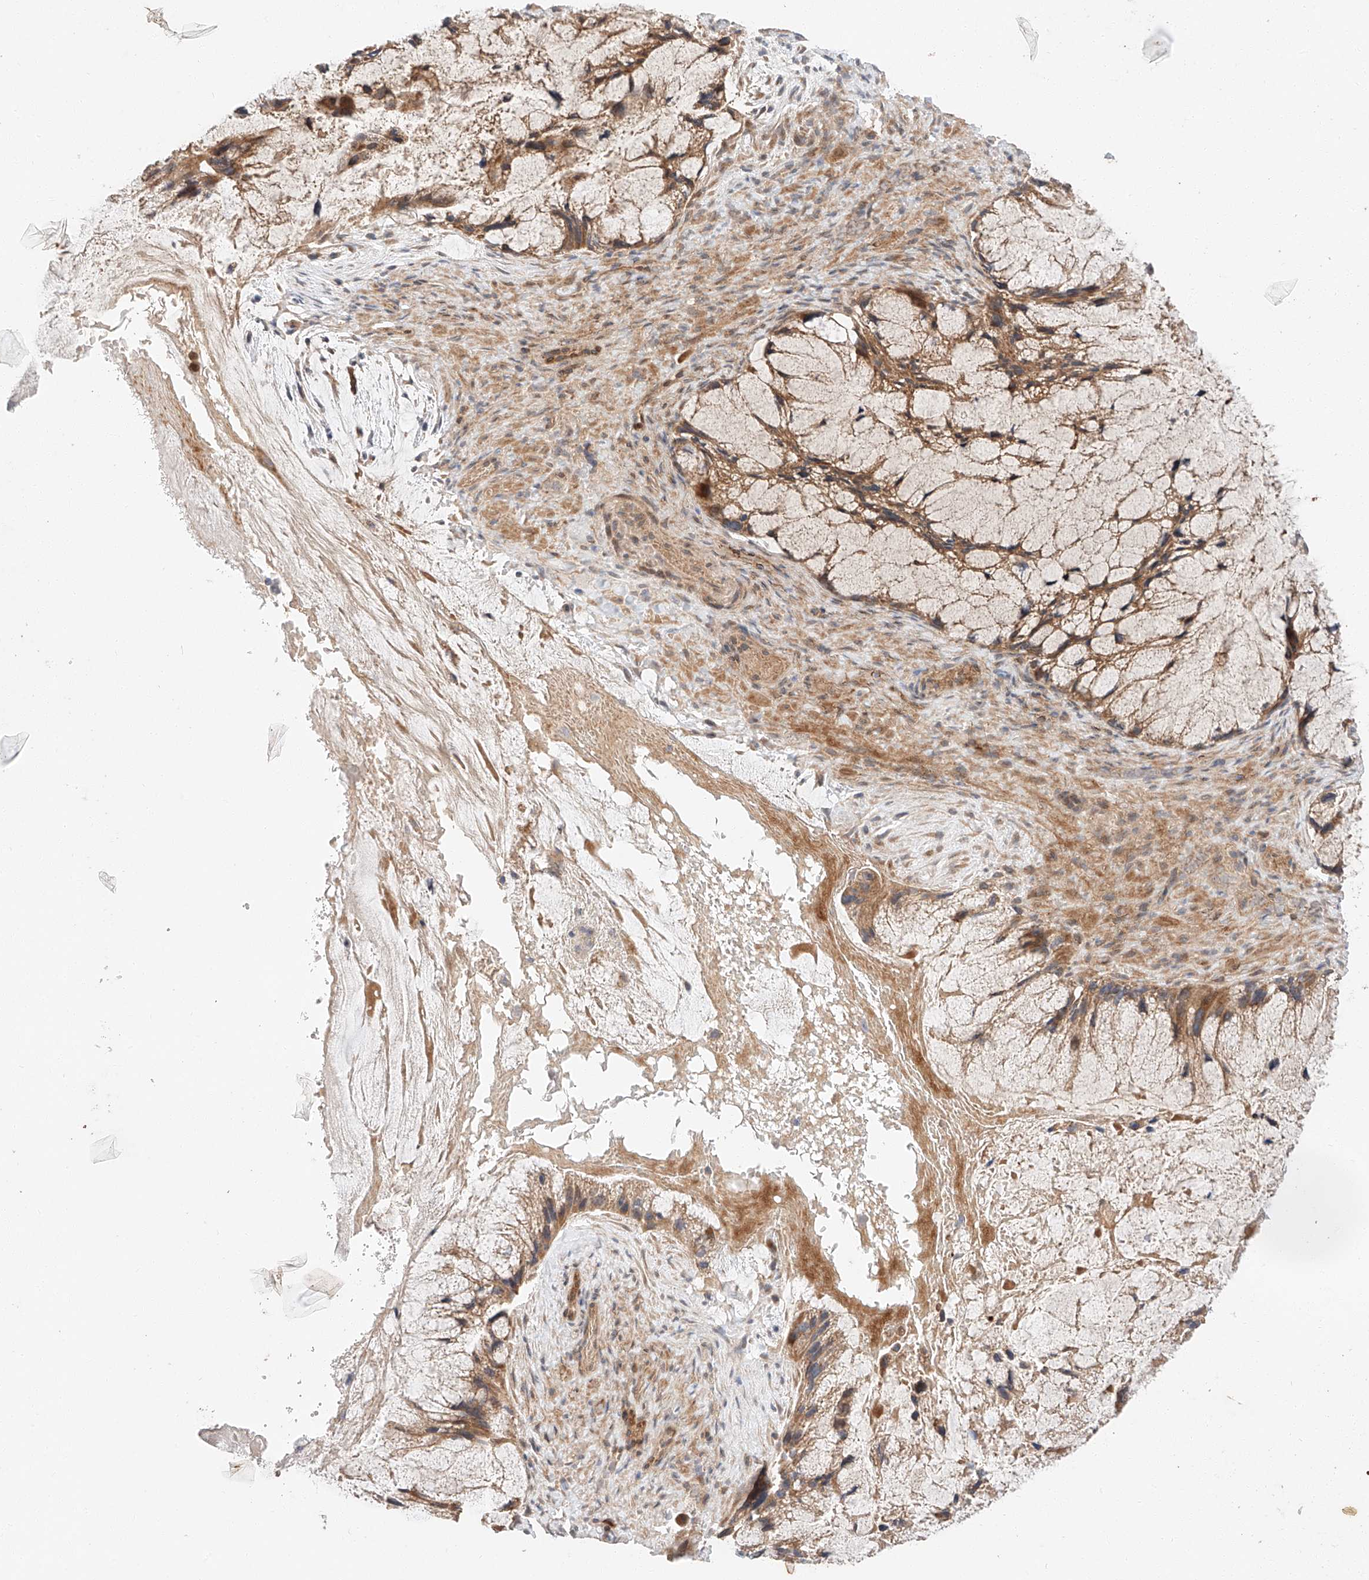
{"staining": {"intensity": "moderate", "quantity": ">75%", "location": "cytoplasmic/membranous"}, "tissue": "ovarian cancer", "cell_type": "Tumor cells", "image_type": "cancer", "snomed": [{"axis": "morphology", "description": "Cystadenocarcinoma, mucinous, NOS"}, {"axis": "topography", "description": "Ovary"}], "caption": "Tumor cells display medium levels of moderate cytoplasmic/membranous staining in approximately >75% of cells in human ovarian mucinous cystadenocarcinoma.", "gene": "XPNPEP1", "patient": {"sex": "female", "age": 37}}